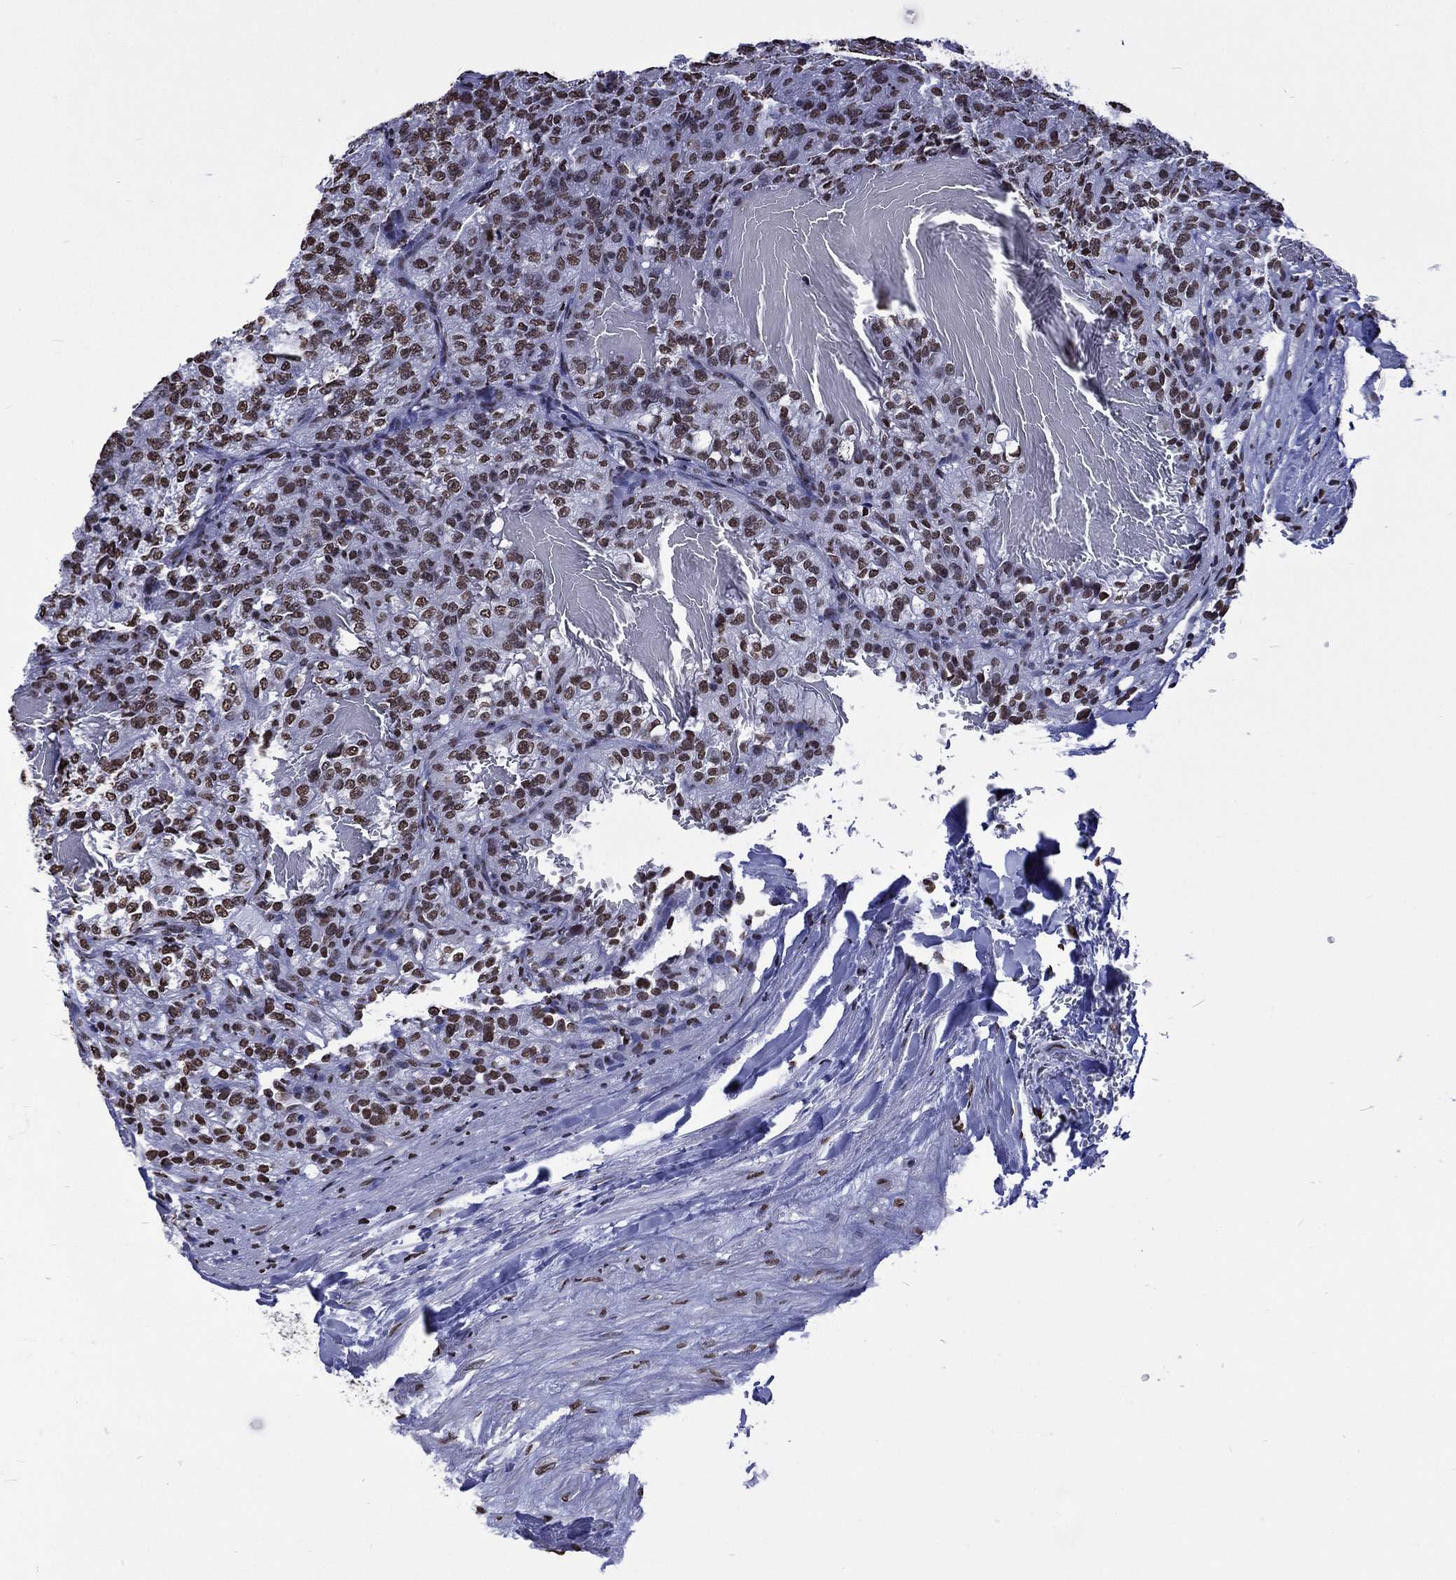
{"staining": {"intensity": "strong", "quantity": ">75%", "location": "nuclear"}, "tissue": "renal cancer", "cell_type": "Tumor cells", "image_type": "cancer", "snomed": [{"axis": "morphology", "description": "Adenocarcinoma, NOS"}, {"axis": "topography", "description": "Kidney"}], "caption": "A brown stain highlights strong nuclear positivity of a protein in human renal cancer tumor cells. The staining was performed using DAB, with brown indicating positive protein expression. Nuclei are stained blue with hematoxylin.", "gene": "RETREG2", "patient": {"sex": "female", "age": 63}}